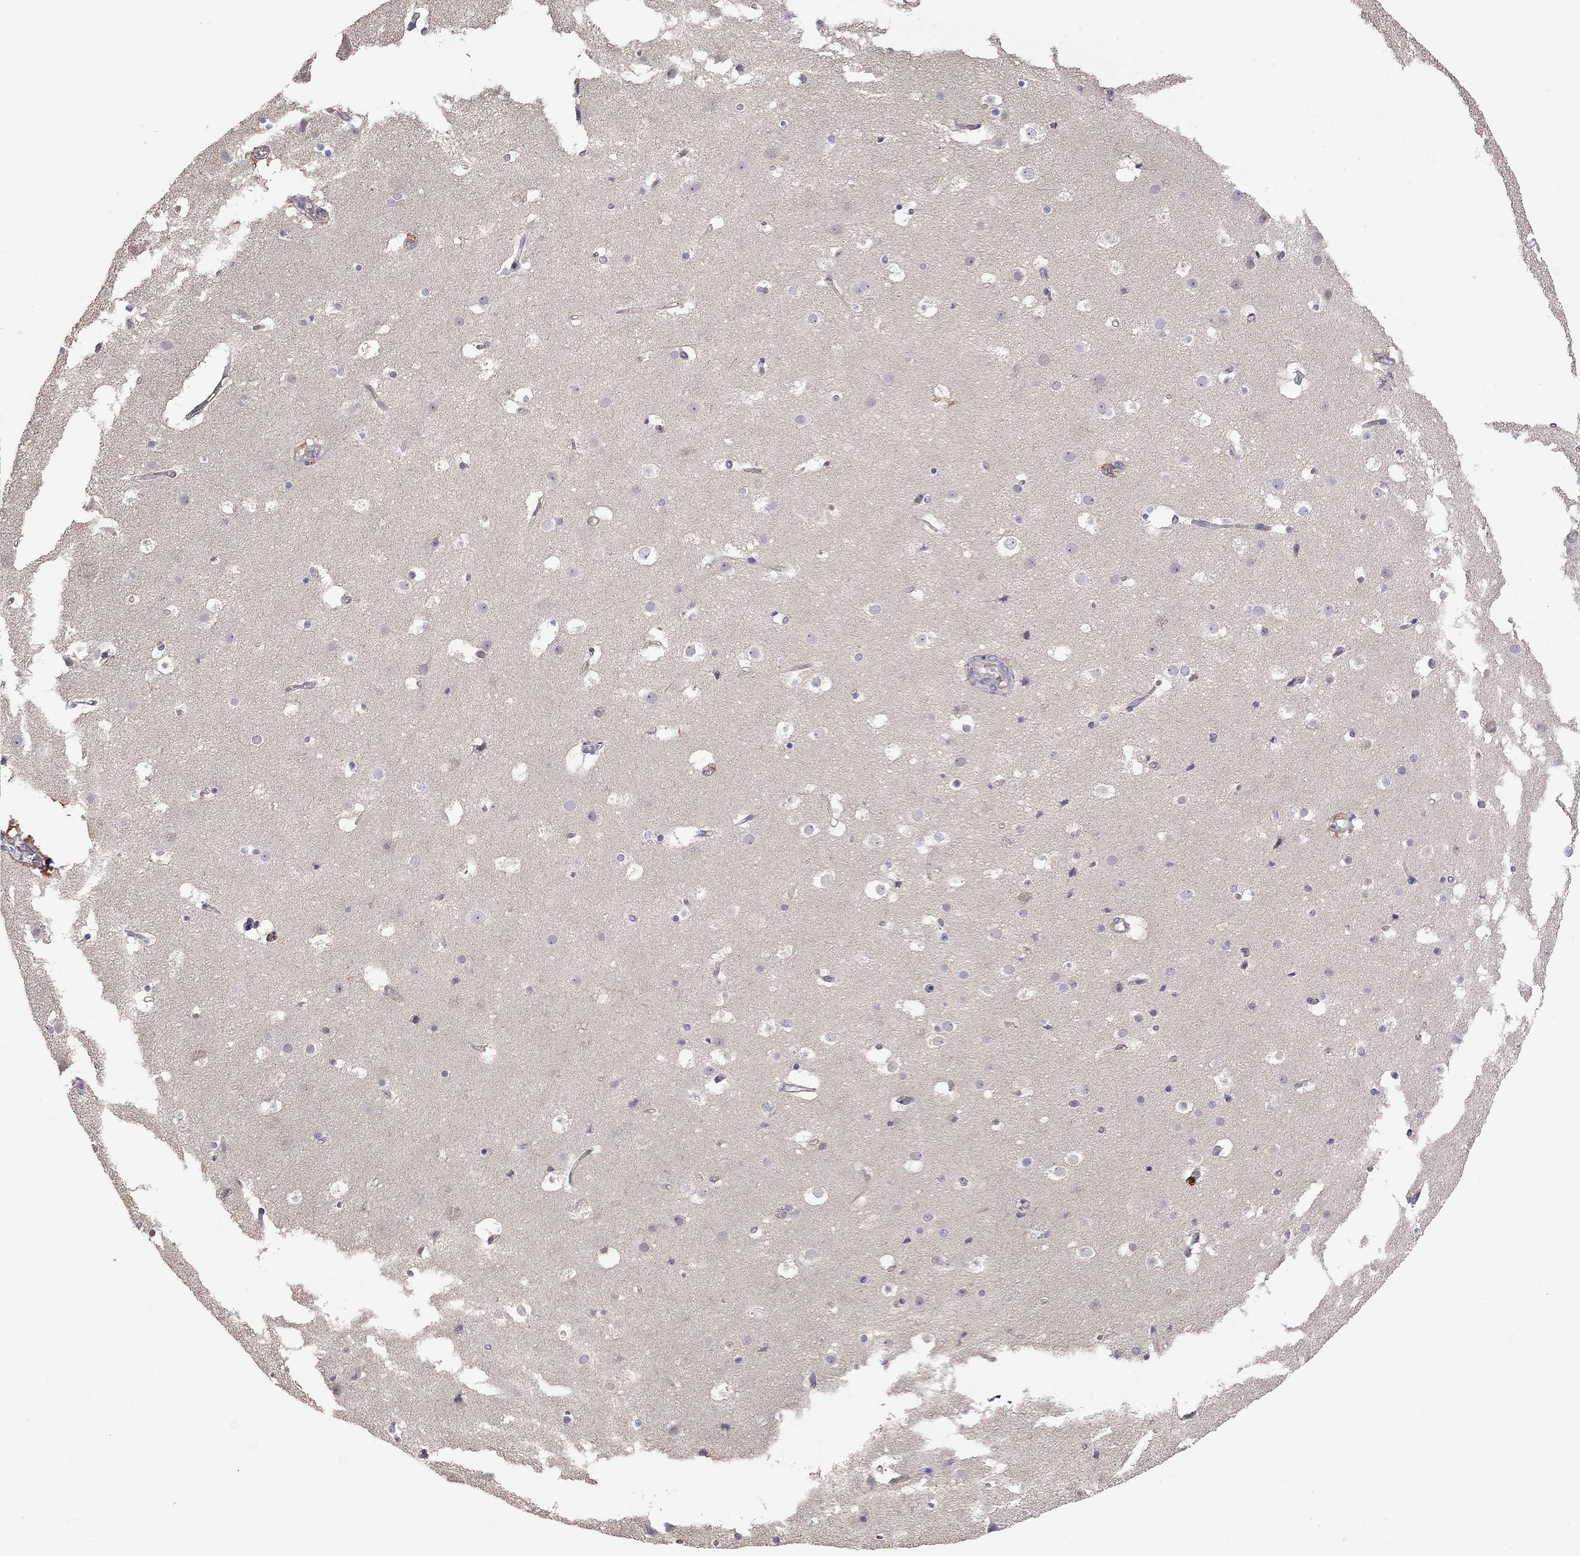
{"staining": {"intensity": "negative", "quantity": "none", "location": "none"}, "tissue": "cerebral cortex", "cell_type": "Endothelial cells", "image_type": "normal", "snomed": [{"axis": "morphology", "description": "Normal tissue, NOS"}, {"axis": "topography", "description": "Cerebral cortex"}], "caption": "Immunohistochemical staining of unremarkable cerebral cortex reveals no significant positivity in endothelial cells.", "gene": "FEZ1", "patient": {"sex": "female", "age": 52}}